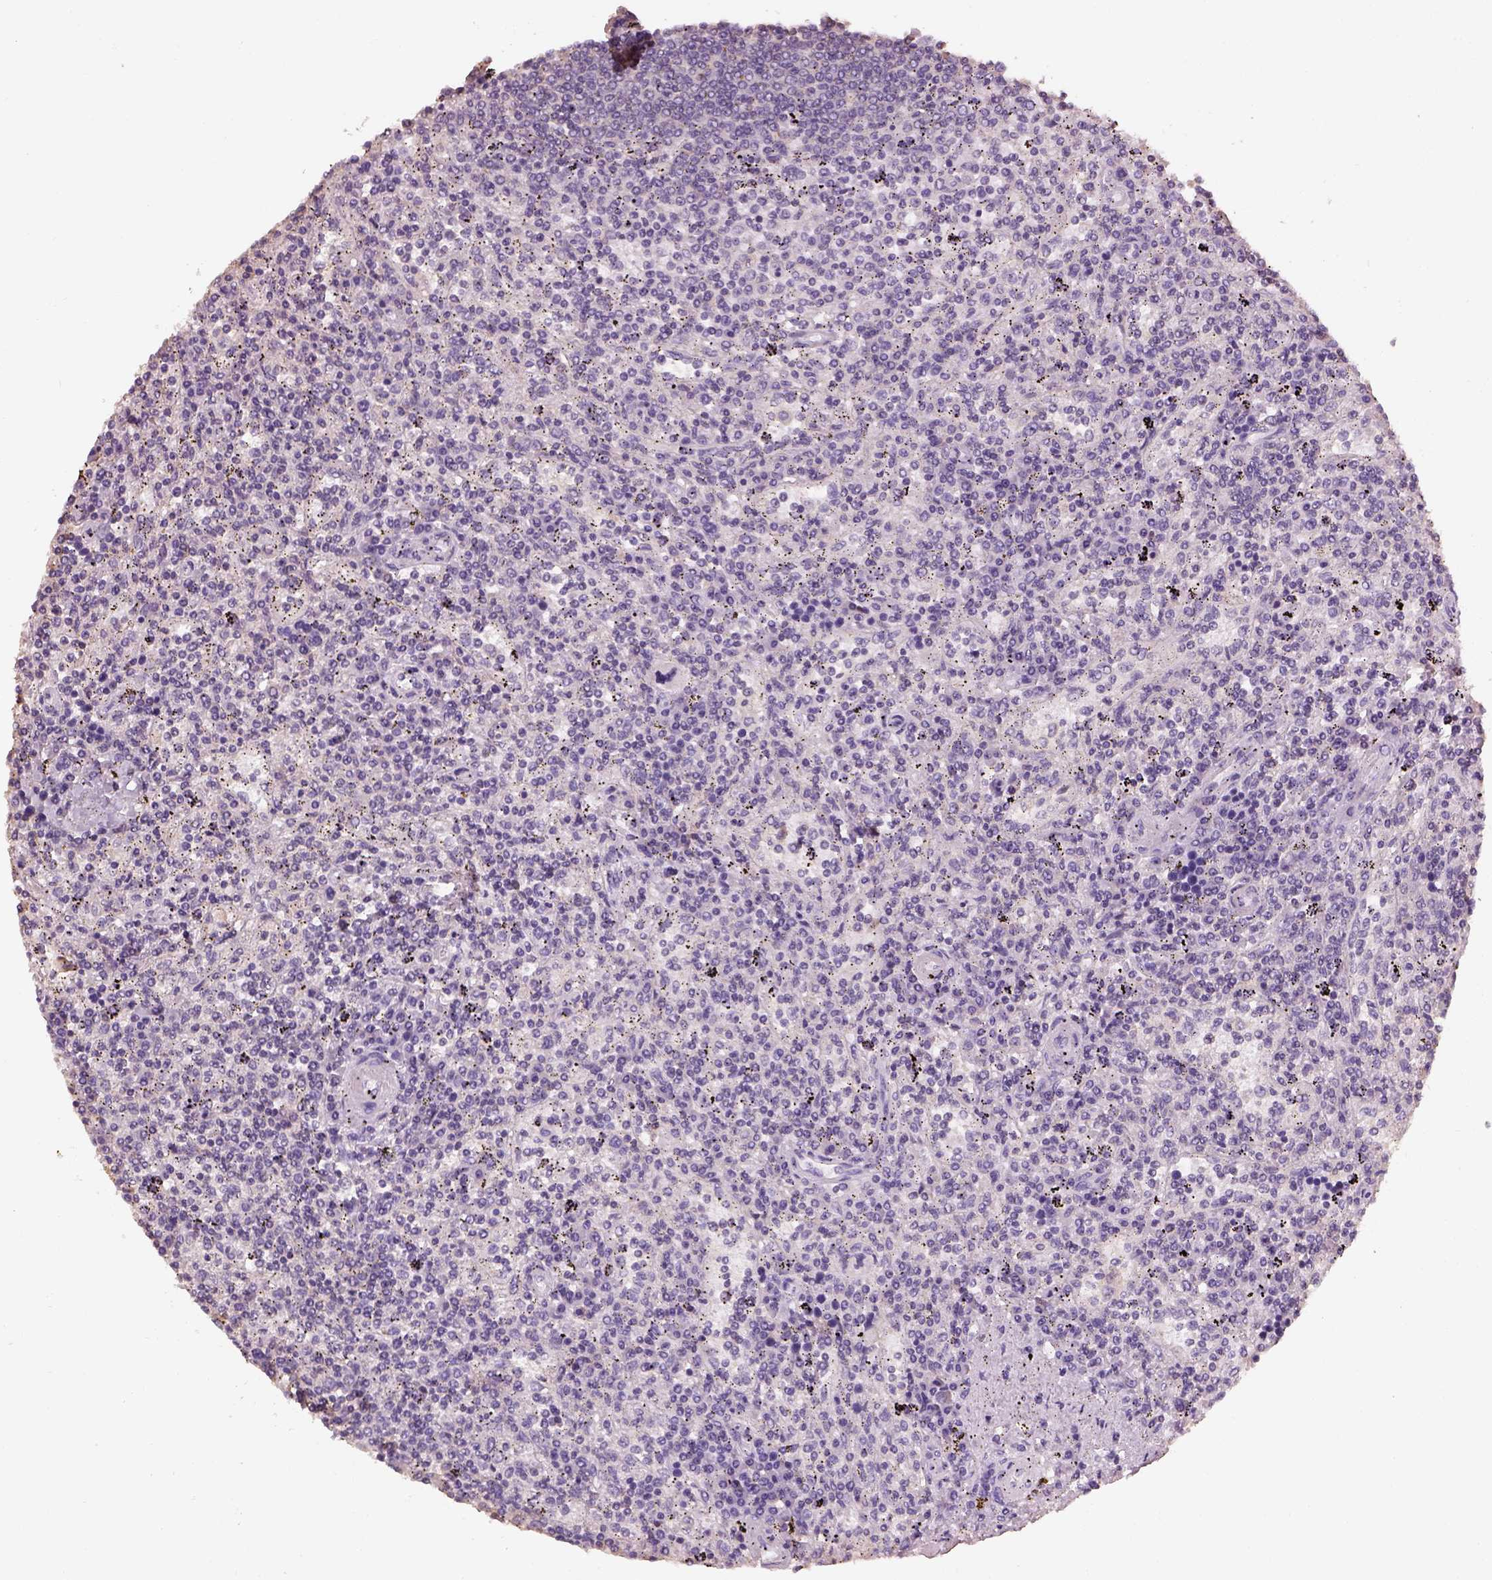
{"staining": {"intensity": "negative", "quantity": "none", "location": "none"}, "tissue": "lymphoma", "cell_type": "Tumor cells", "image_type": "cancer", "snomed": [{"axis": "morphology", "description": "Malignant lymphoma, non-Hodgkin's type, Low grade"}, {"axis": "topography", "description": "Spleen"}], "caption": "The micrograph shows no significant expression in tumor cells of lymphoma.", "gene": "OTUD6A", "patient": {"sex": "male", "age": 62}}